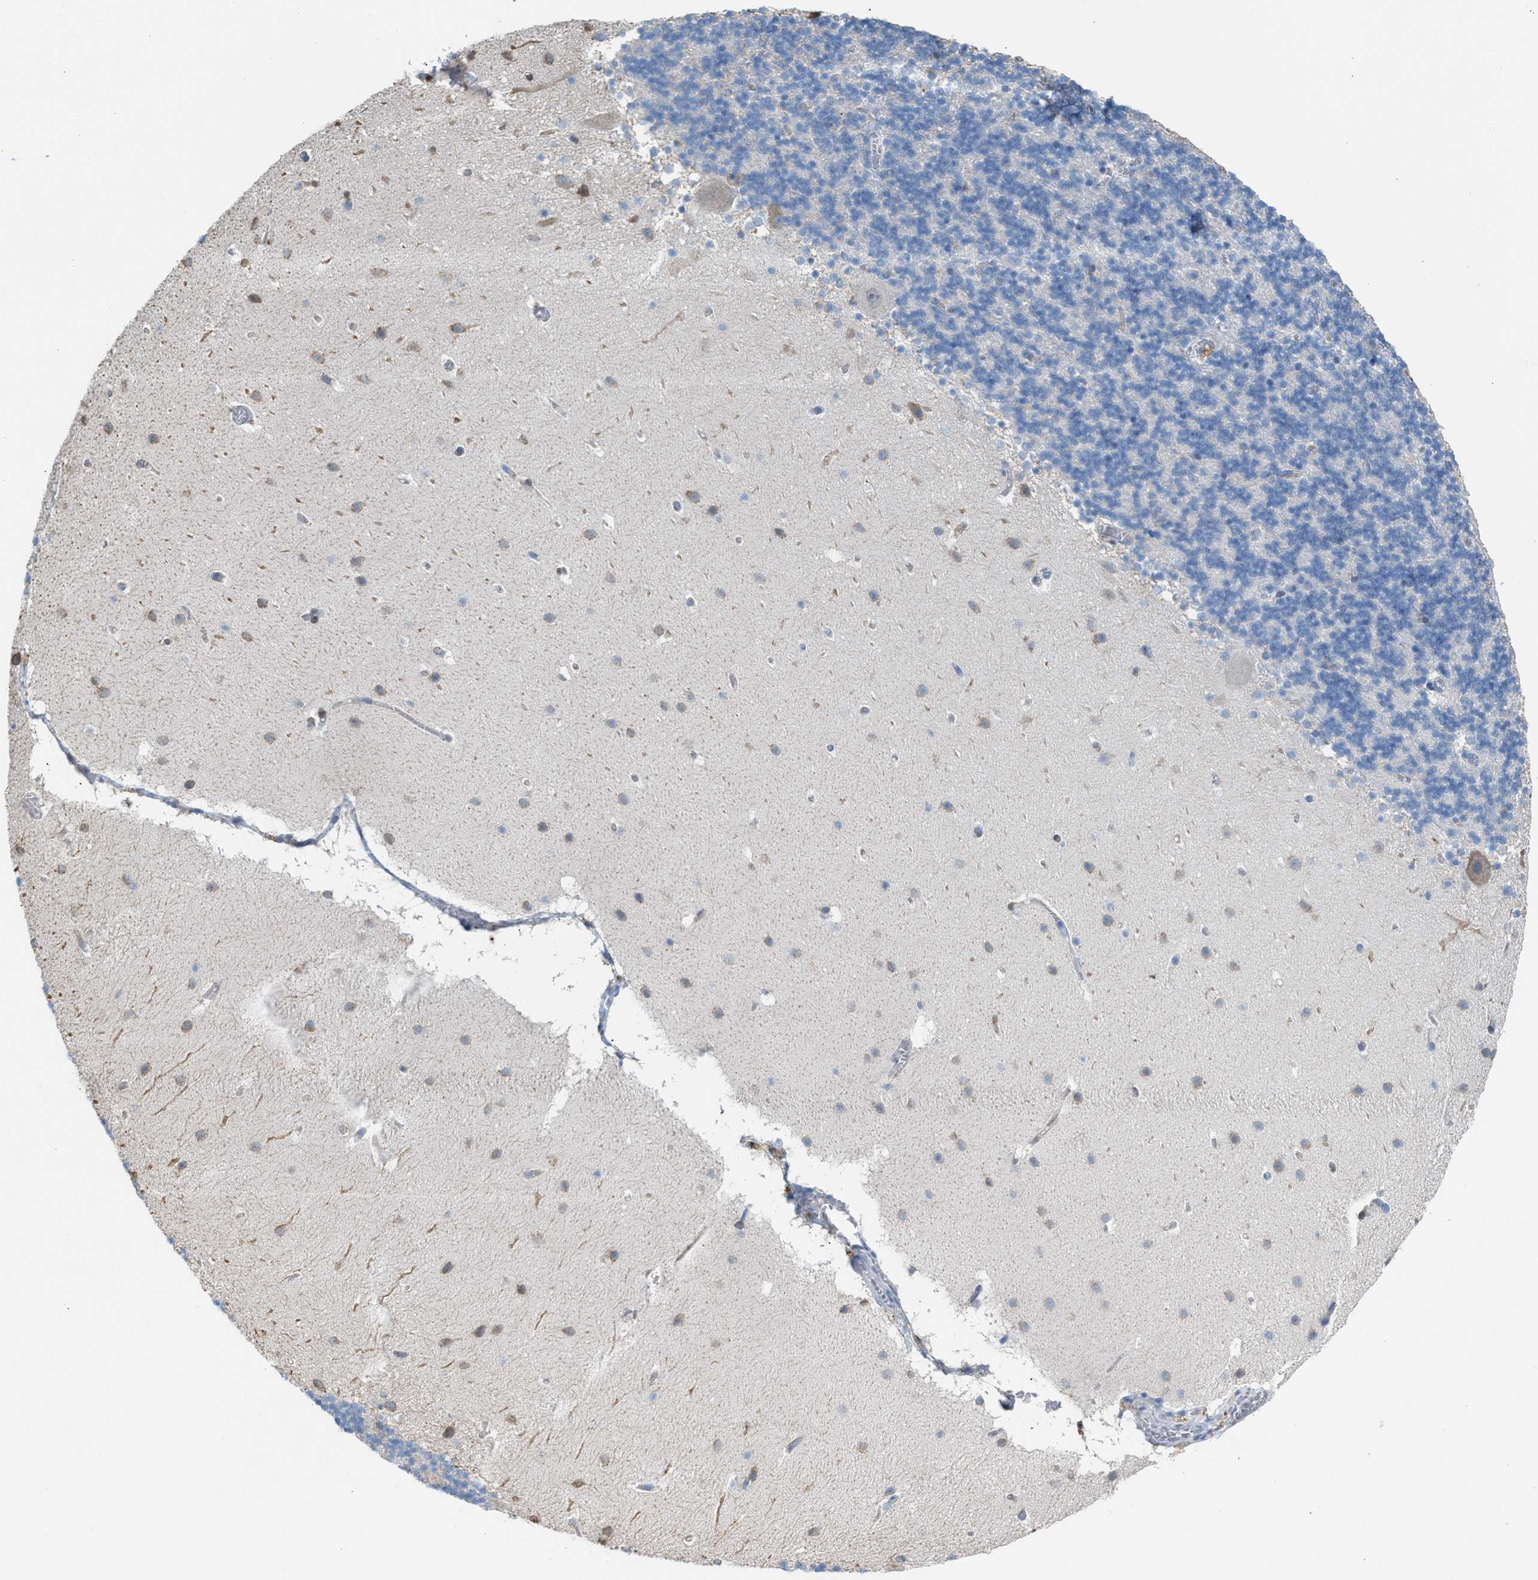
{"staining": {"intensity": "negative", "quantity": "none", "location": "none"}, "tissue": "cerebellum", "cell_type": "Cells in granular layer", "image_type": "normal", "snomed": [{"axis": "morphology", "description": "Normal tissue, NOS"}, {"axis": "topography", "description": "Cerebellum"}], "caption": "IHC of normal cerebellum displays no positivity in cells in granular layer.", "gene": "CA3", "patient": {"sex": "male", "age": 45}}